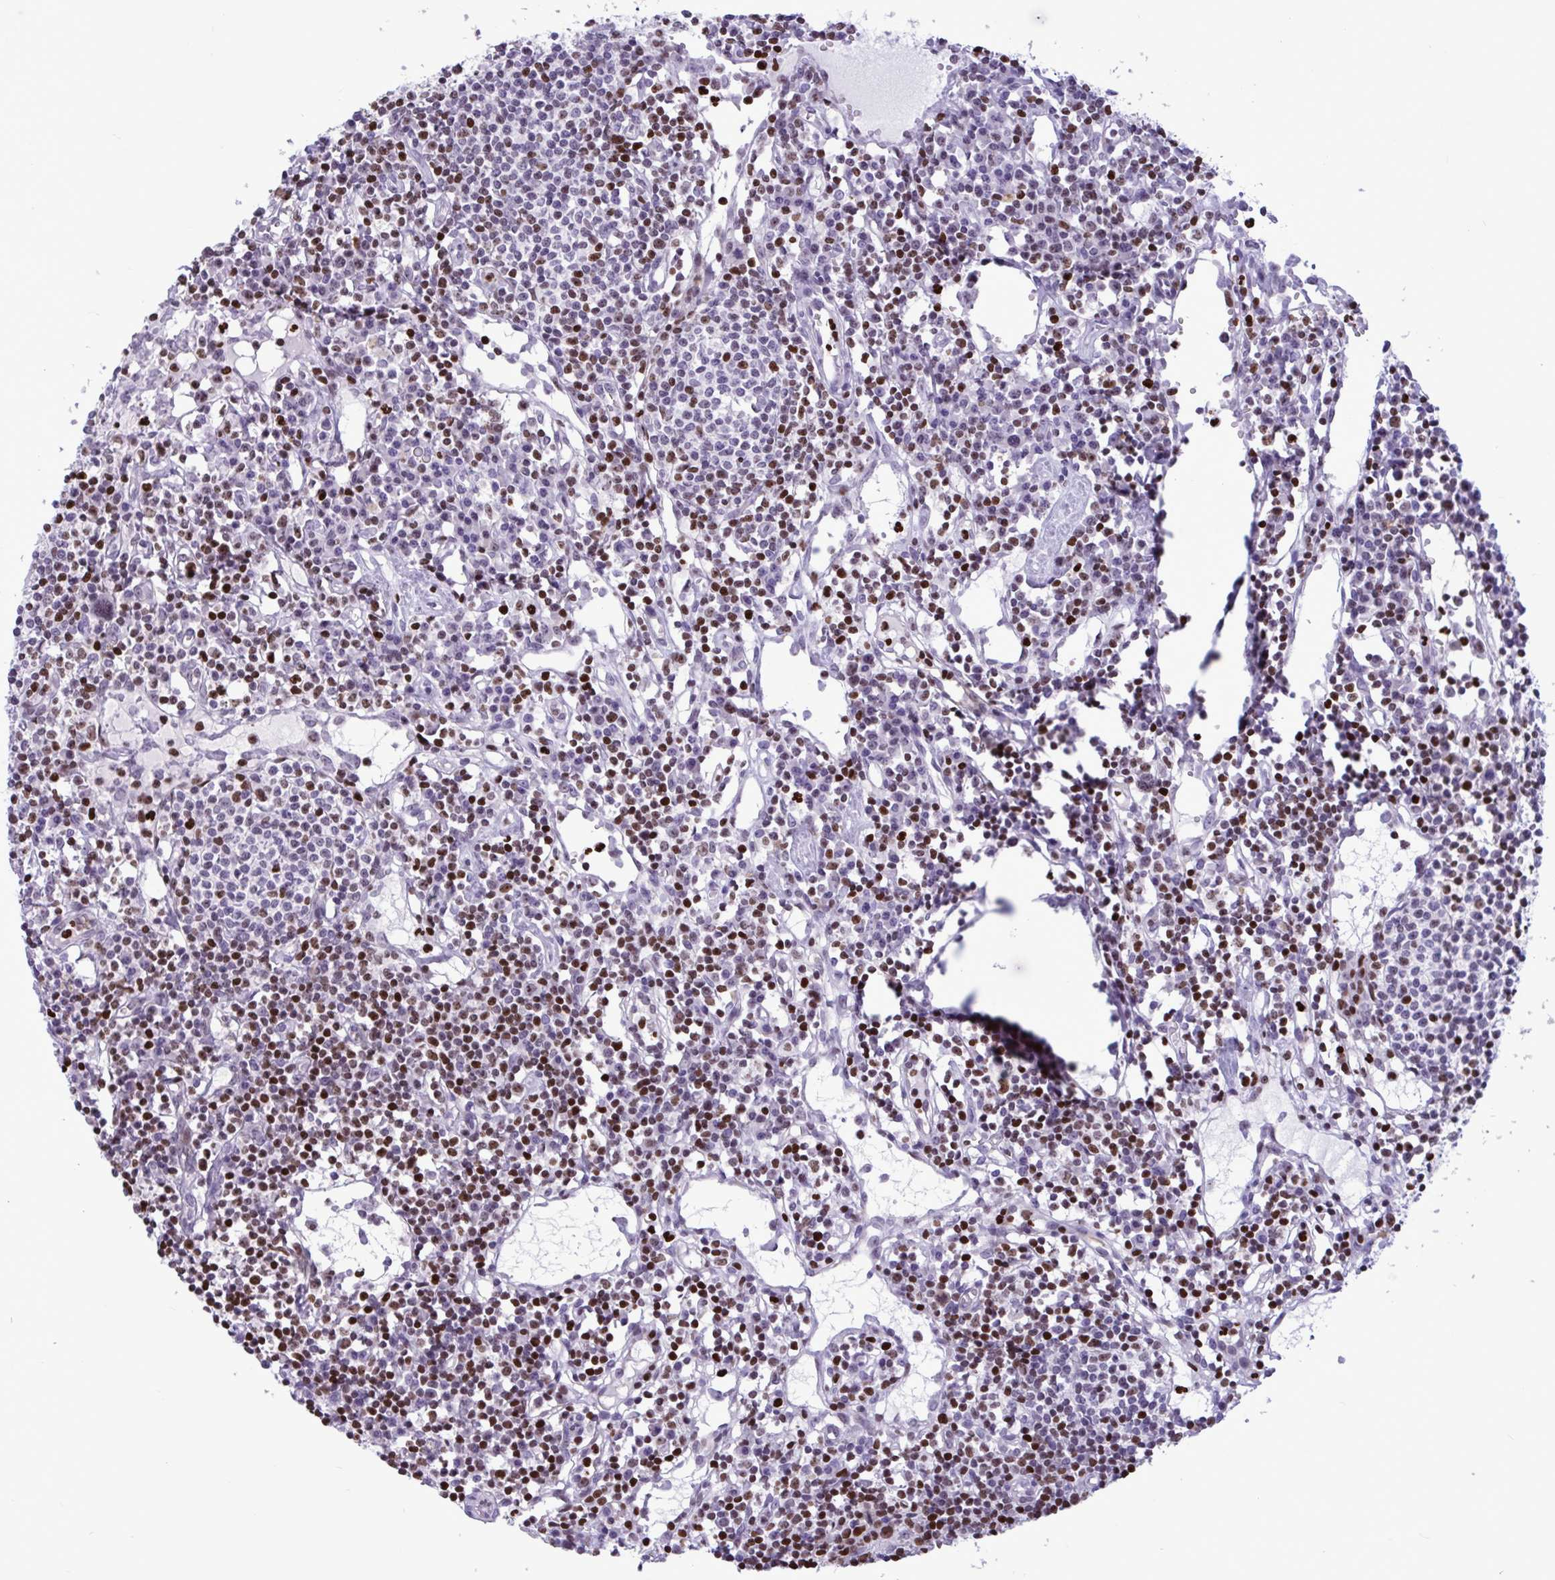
{"staining": {"intensity": "strong", "quantity": ">75%", "location": "nuclear"}, "tissue": "lymph node", "cell_type": "Germinal center cells", "image_type": "normal", "snomed": [{"axis": "morphology", "description": "Normal tissue, NOS"}, {"axis": "topography", "description": "Lymph node"}], "caption": "Protein expression by immunohistochemistry (IHC) exhibits strong nuclear positivity in about >75% of germinal center cells in benign lymph node.", "gene": "HMGB2", "patient": {"sex": "female", "age": 78}}